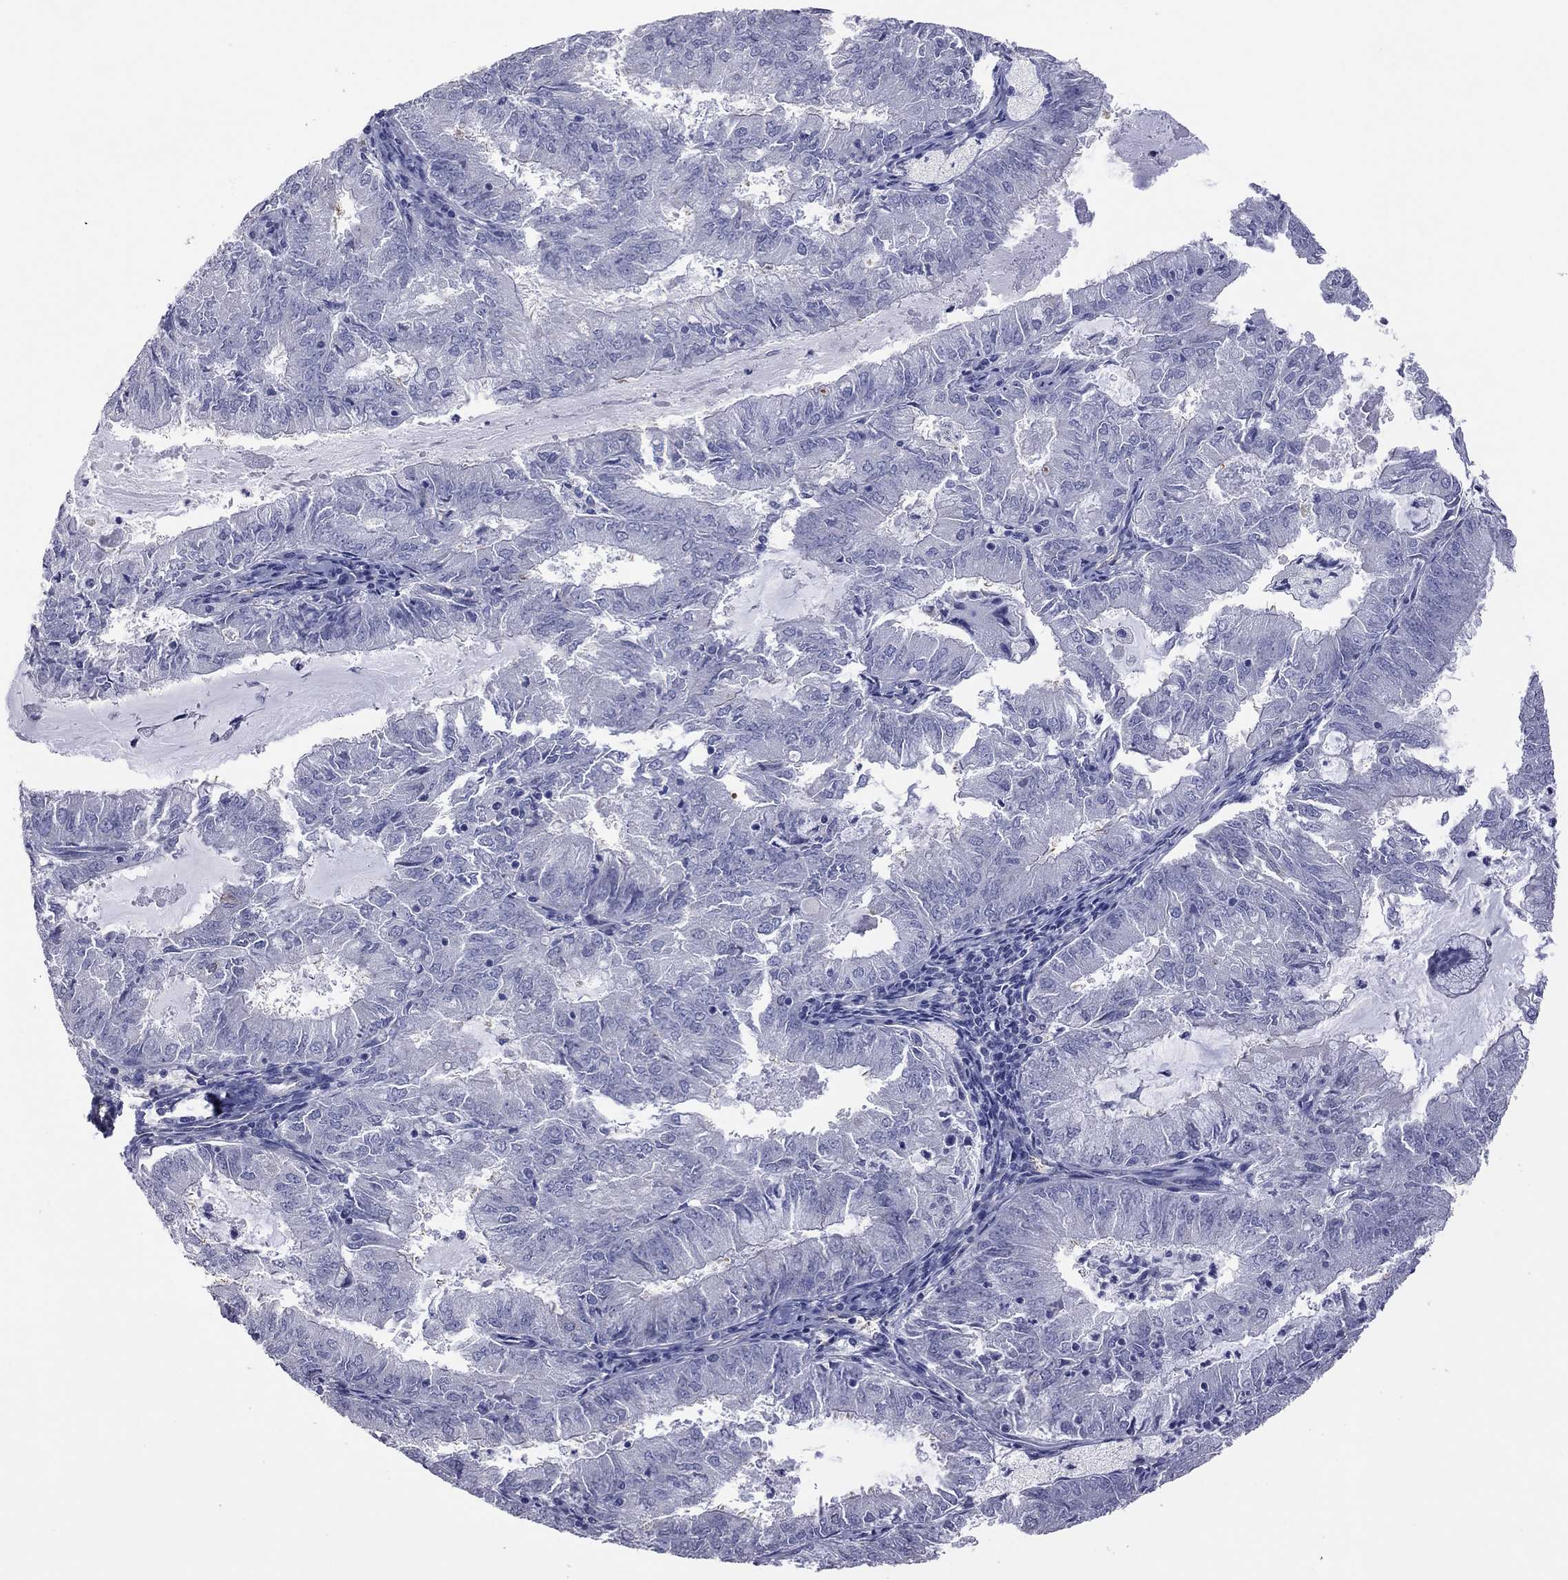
{"staining": {"intensity": "negative", "quantity": "none", "location": "none"}, "tissue": "endometrial cancer", "cell_type": "Tumor cells", "image_type": "cancer", "snomed": [{"axis": "morphology", "description": "Adenocarcinoma, NOS"}, {"axis": "topography", "description": "Endometrium"}], "caption": "Immunohistochemistry (IHC) of human endometrial cancer (adenocarcinoma) exhibits no staining in tumor cells.", "gene": "HYLS1", "patient": {"sex": "female", "age": 57}}